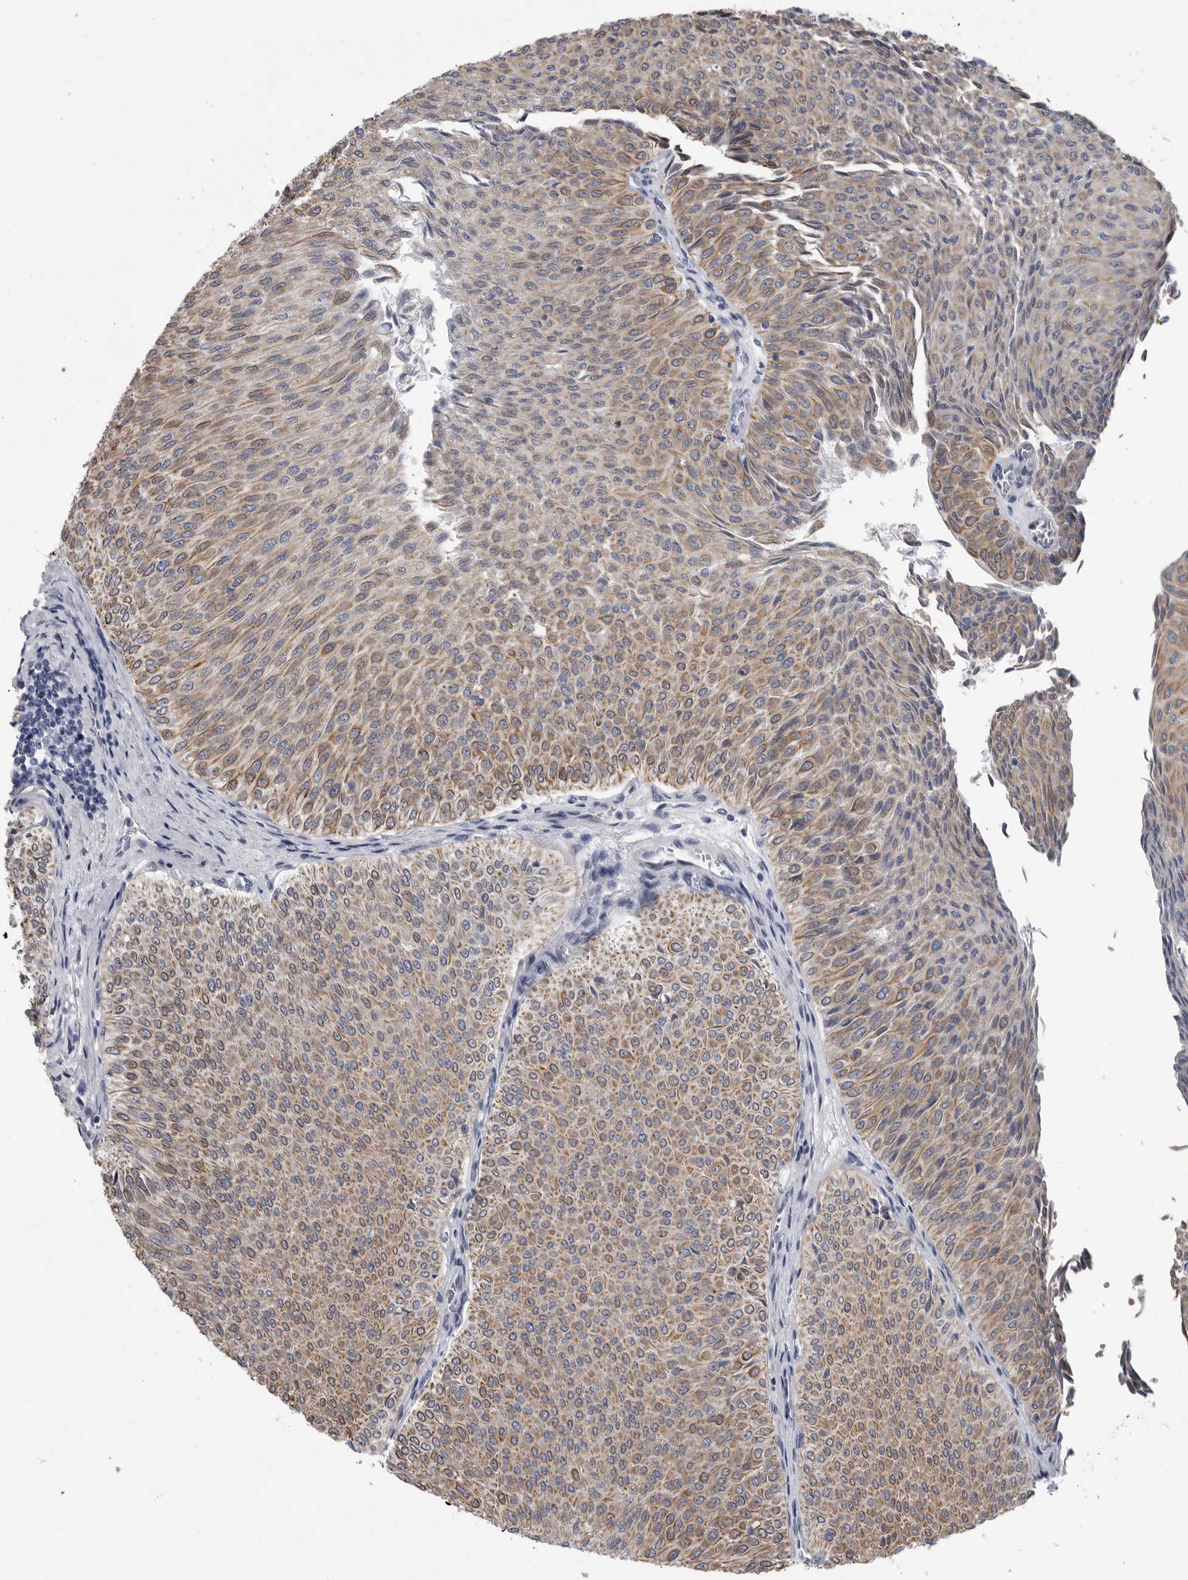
{"staining": {"intensity": "moderate", "quantity": ">75%", "location": "cytoplasmic/membranous"}, "tissue": "urothelial cancer", "cell_type": "Tumor cells", "image_type": "cancer", "snomed": [{"axis": "morphology", "description": "Urothelial carcinoma, Low grade"}, {"axis": "topography", "description": "Urinary bladder"}], "caption": "High-power microscopy captured an immunohistochemistry (IHC) image of low-grade urothelial carcinoma, revealing moderate cytoplasmic/membranous staining in about >75% of tumor cells.", "gene": "MYOC", "patient": {"sex": "male", "age": 78}}